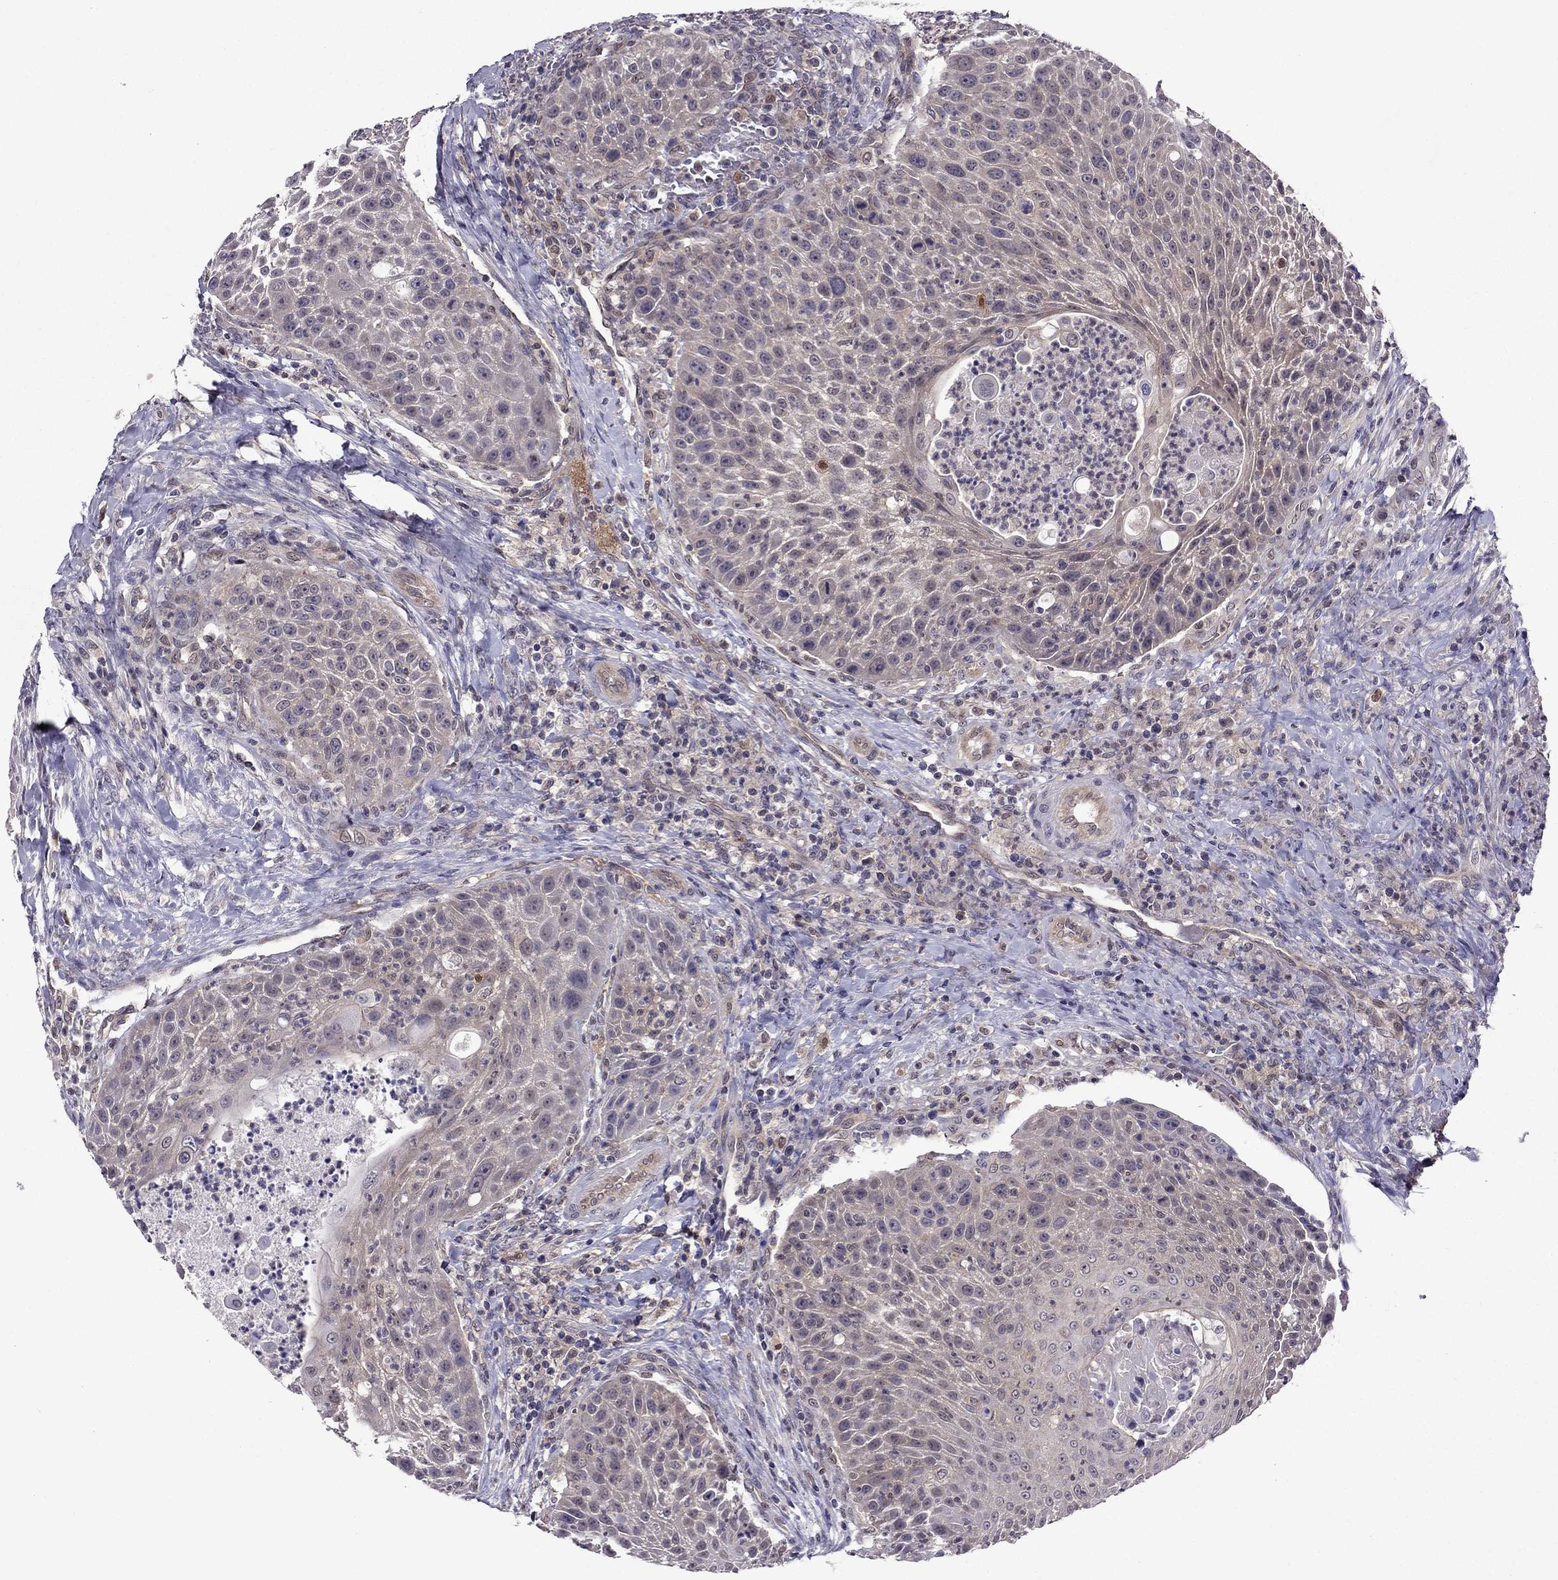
{"staining": {"intensity": "weak", "quantity": "<25%", "location": "cytoplasmic/membranous"}, "tissue": "head and neck cancer", "cell_type": "Tumor cells", "image_type": "cancer", "snomed": [{"axis": "morphology", "description": "Squamous cell carcinoma, NOS"}, {"axis": "topography", "description": "Head-Neck"}], "caption": "Protein analysis of head and neck cancer shows no significant staining in tumor cells. The staining is performed using DAB brown chromogen with nuclei counter-stained in using hematoxylin.", "gene": "CDK5", "patient": {"sex": "male", "age": 69}}